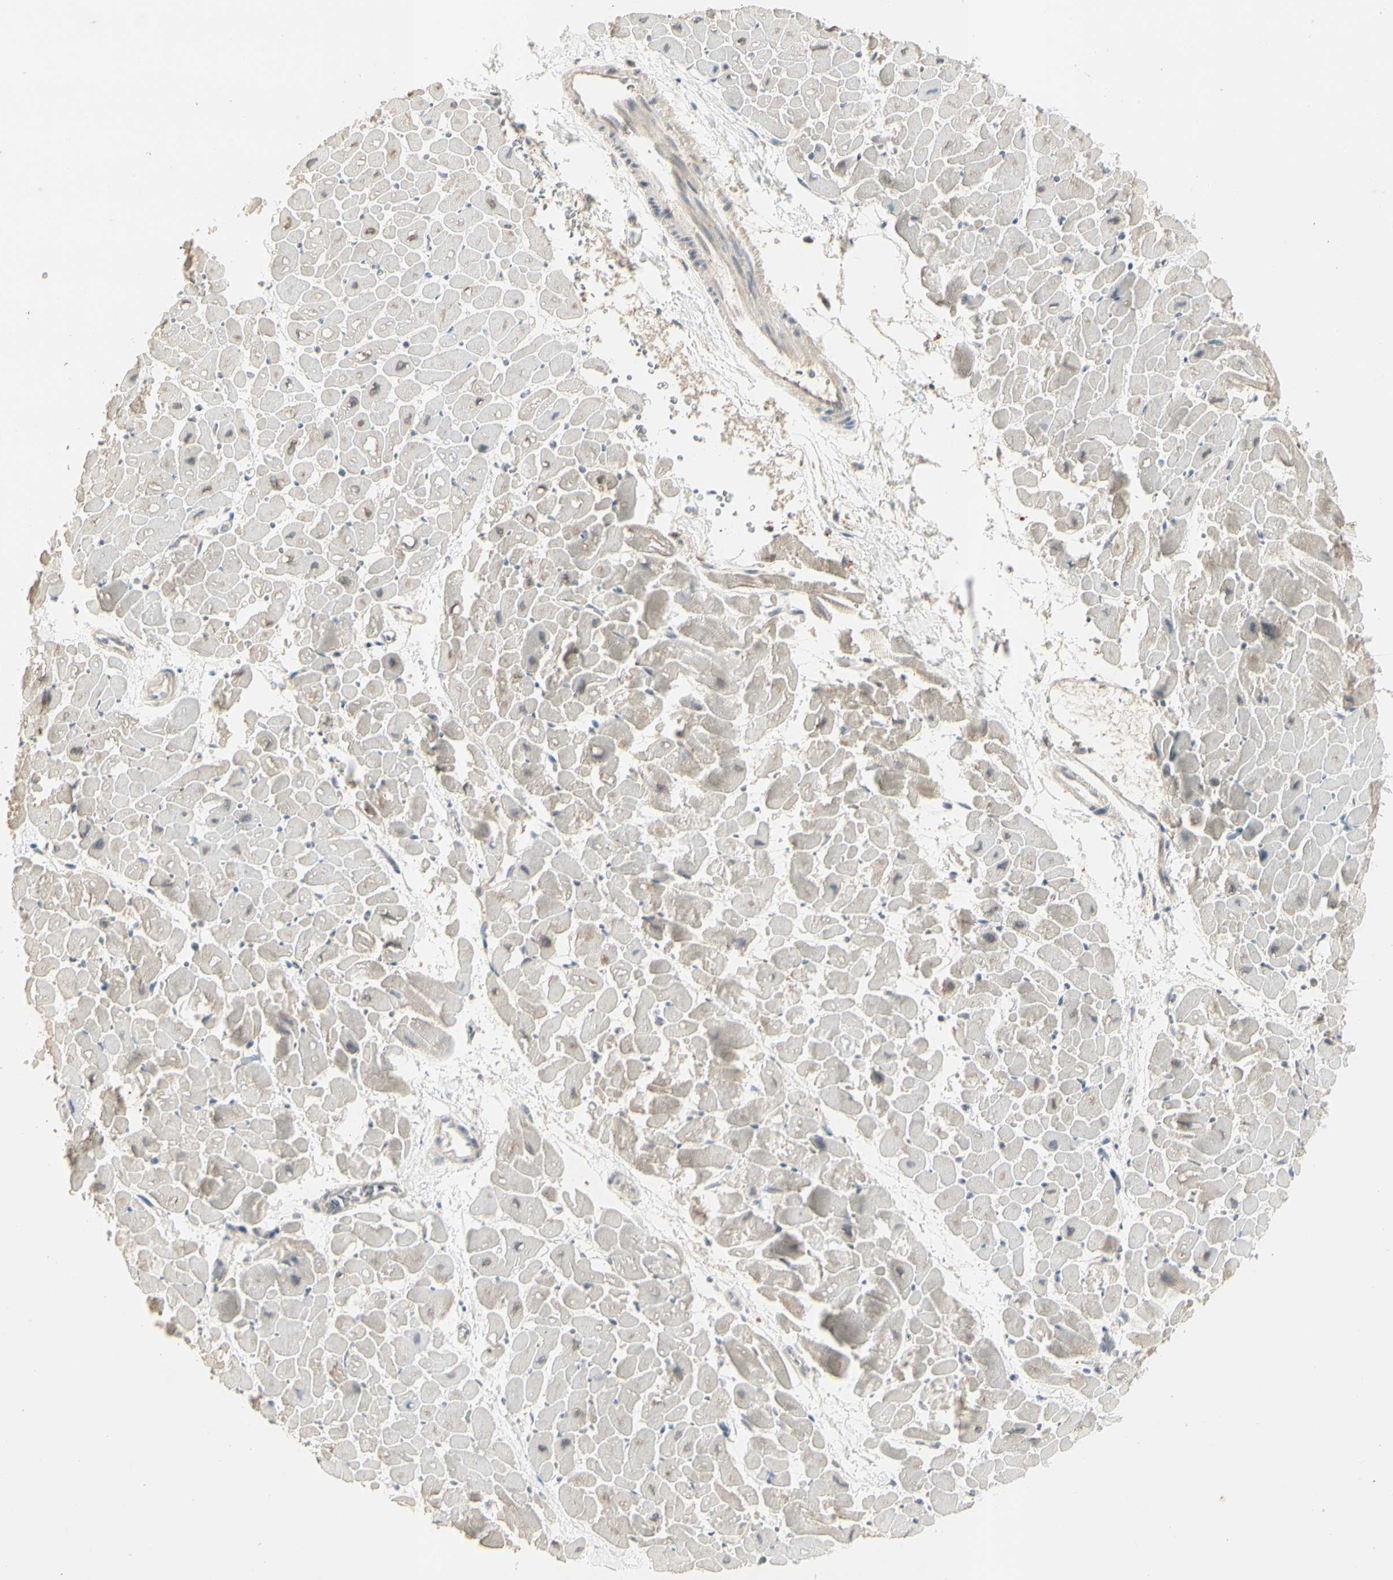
{"staining": {"intensity": "weak", "quantity": "<25%", "location": "cytoplasmic/membranous"}, "tissue": "heart muscle", "cell_type": "Cardiomyocytes", "image_type": "normal", "snomed": [{"axis": "morphology", "description": "Normal tissue, NOS"}, {"axis": "topography", "description": "Heart"}], "caption": "Heart muscle stained for a protein using immunohistochemistry reveals no expression cardiomyocytes.", "gene": "SKIL", "patient": {"sex": "male", "age": 45}}